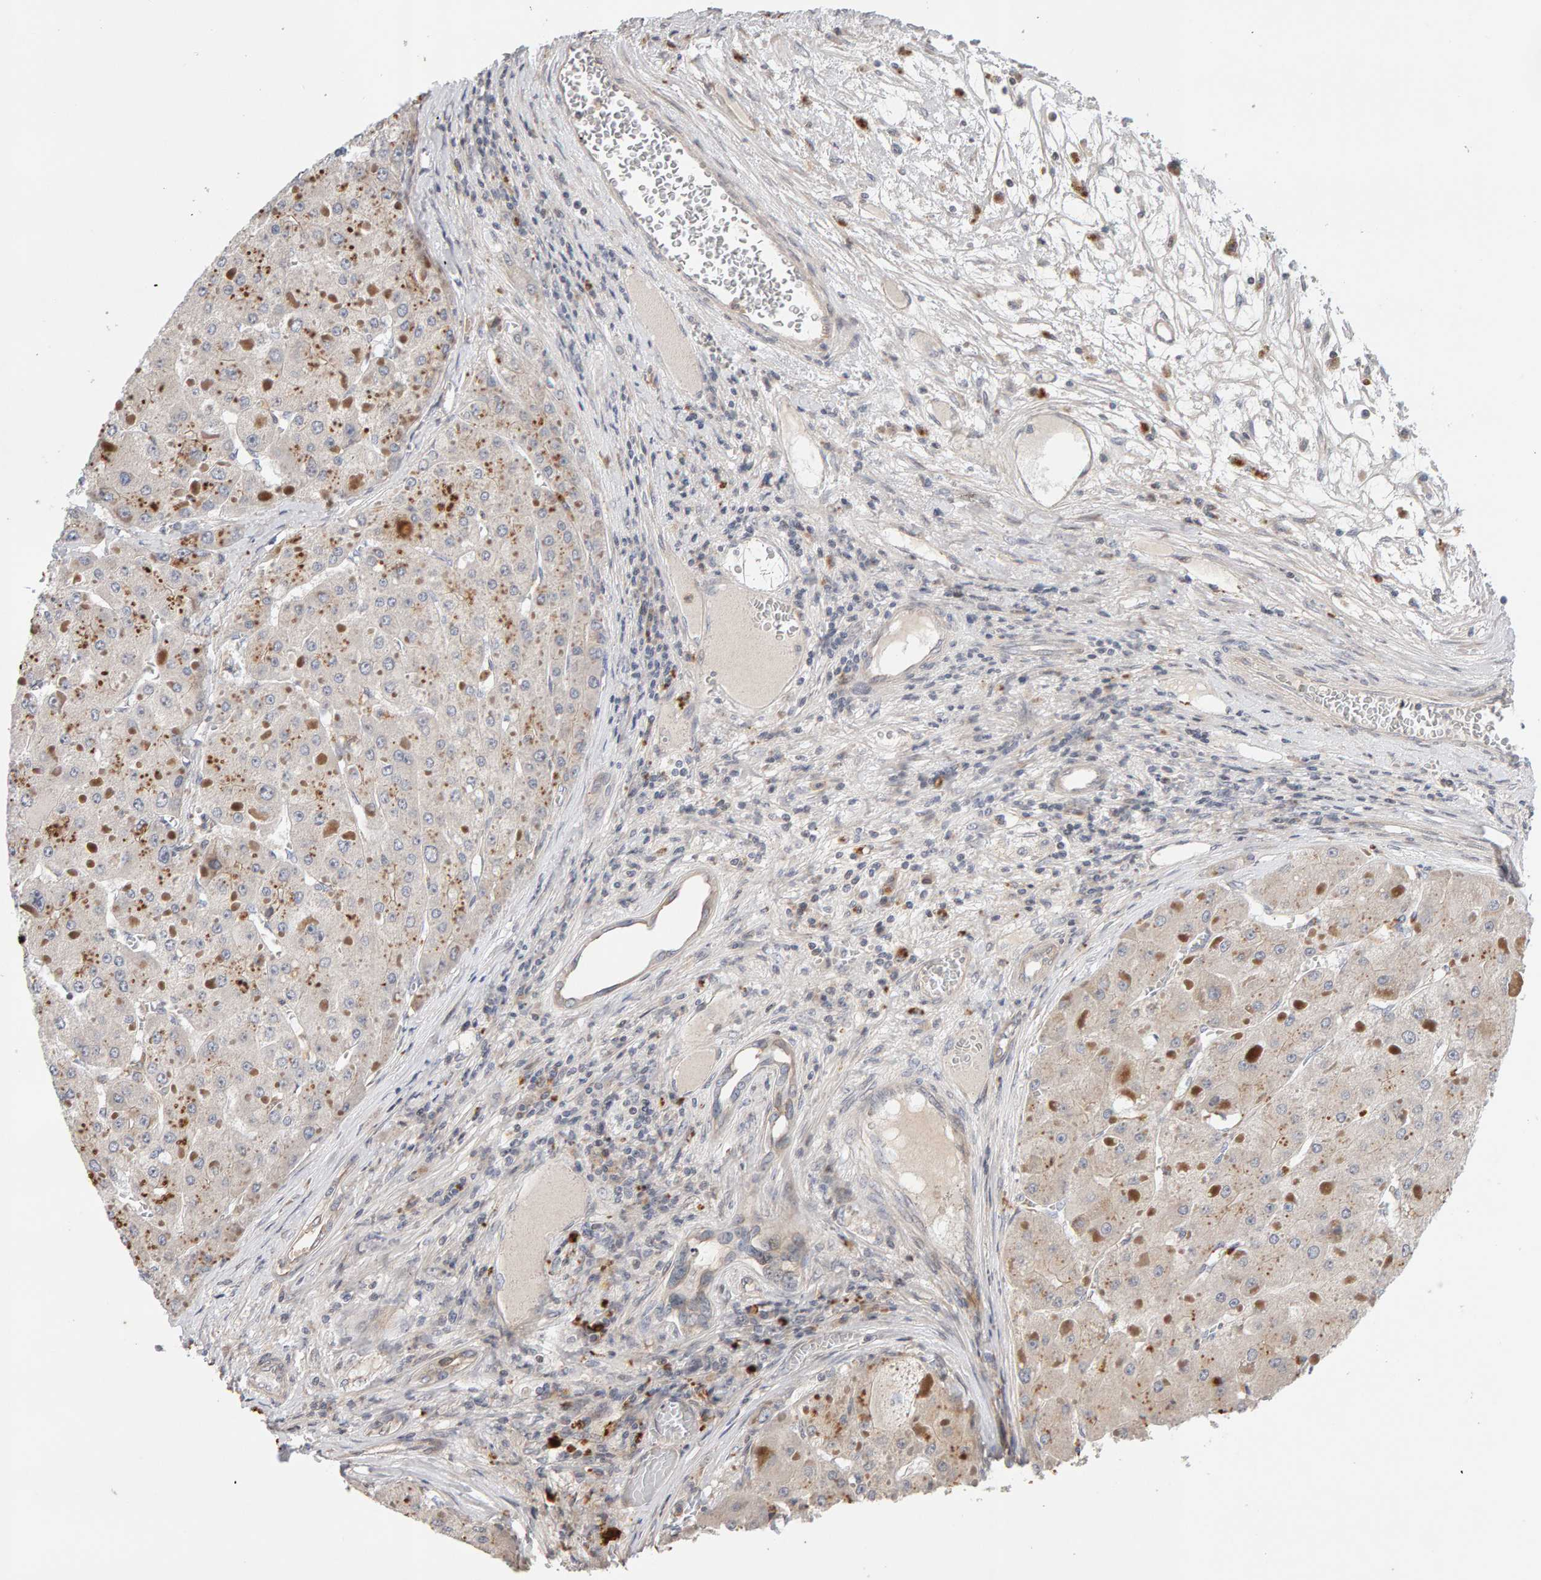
{"staining": {"intensity": "weak", "quantity": "<25%", "location": "cytoplasmic/membranous"}, "tissue": "liver cancer", "cell_type": "Tumor cells", "image_type": "cancer", "snomed": [{"axis": "morphology", "description": "Carcinoma, Hepatocellular, NOS"}, {"axis": "topography", "description": "Liver"}], "caption": "Tumor cells are negative for brown protein staining in liver hepatocellular carcinoma.", "gene": "LZTS1", "patient": {"sex": "female", "age": 73}}